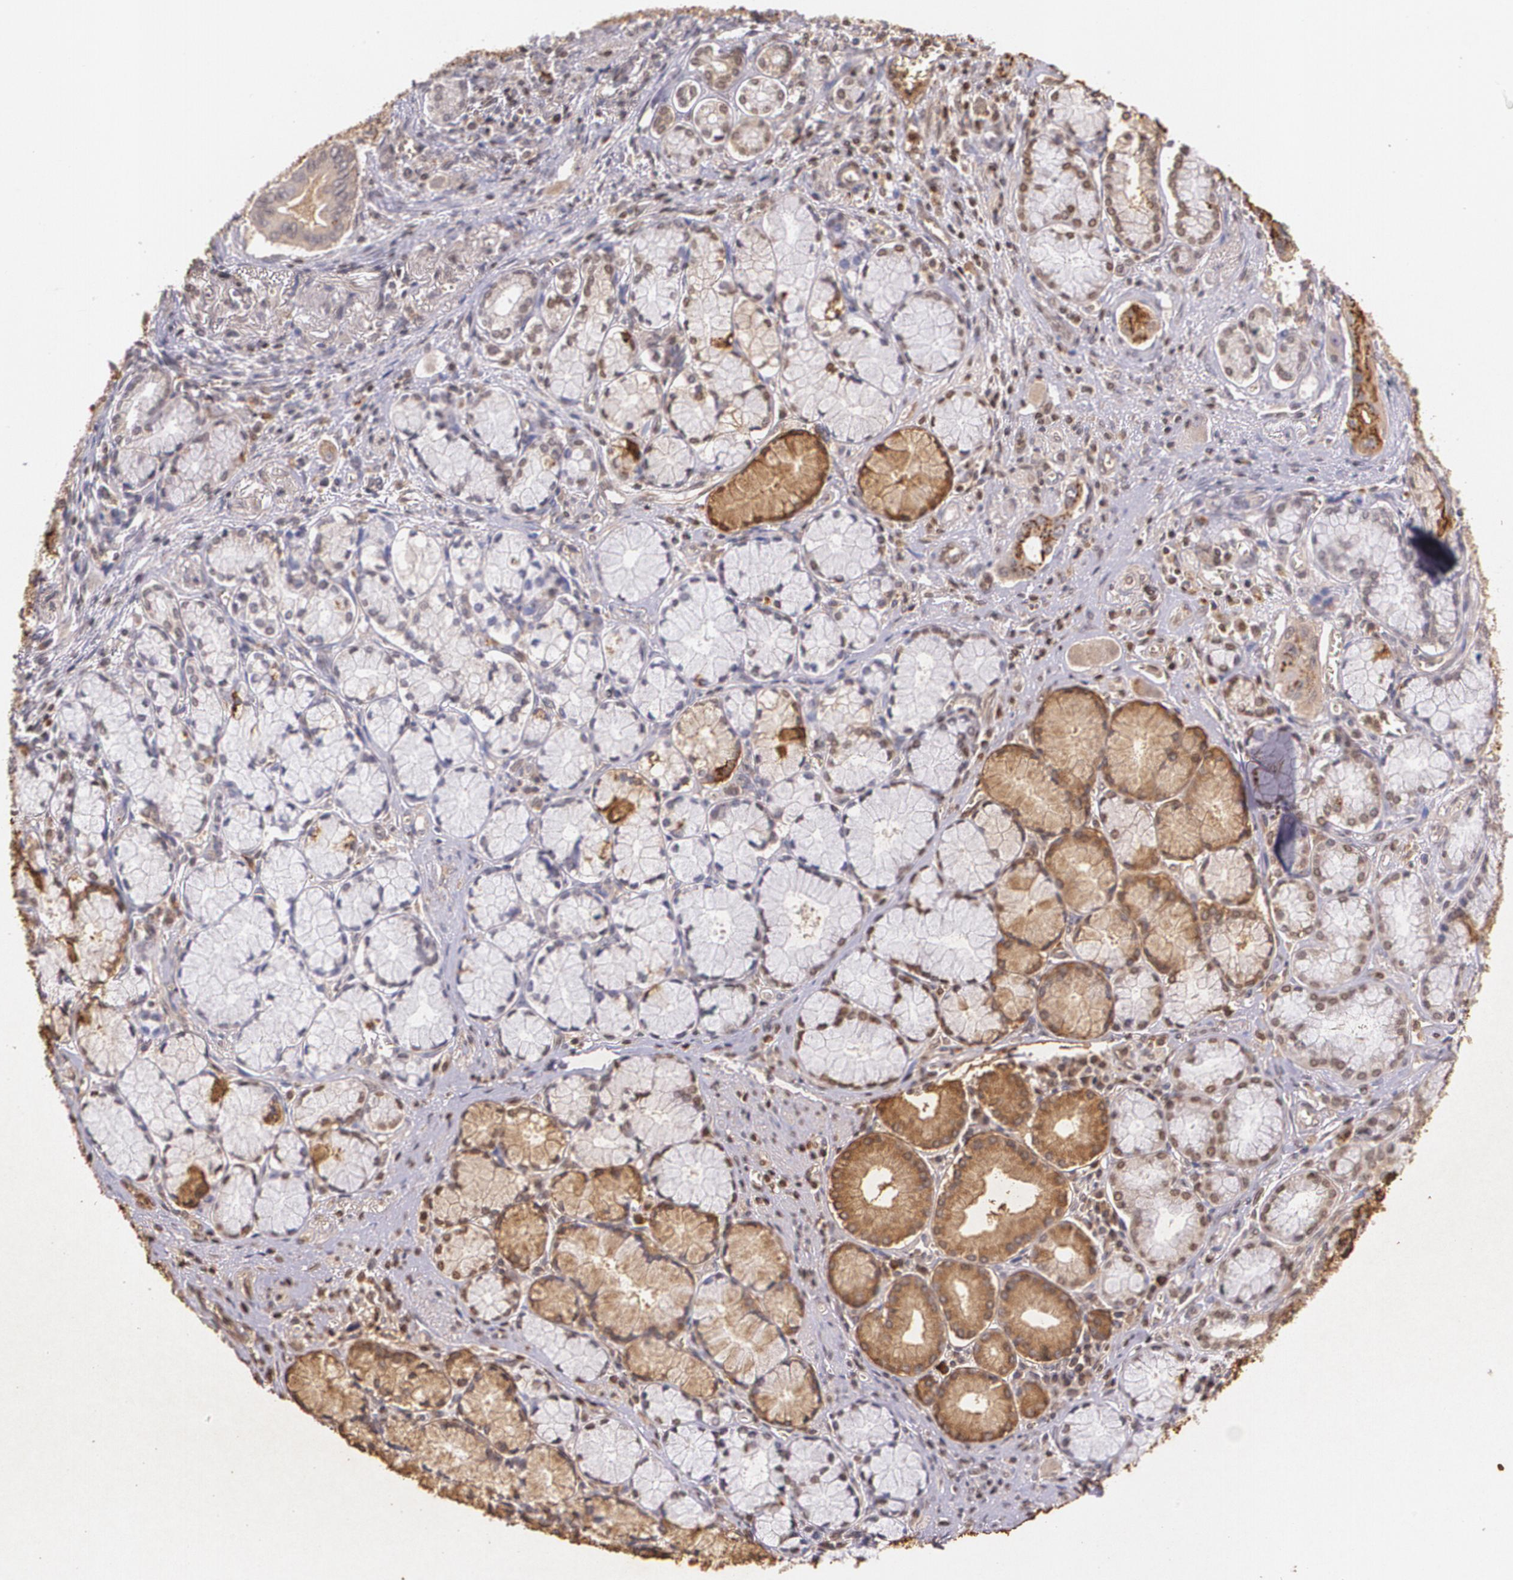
{"staining": {"intensity": "weak", "quantity": ">75%", "location": "cytoplasmic/membranous"}, "tissue": "pancreatic cancer", "cell_type": "Tumor cells", "image_type": "cancer", "snomed": [{"axis": "morphology", "description": "Adenocarcinoma, NOS"}, {"axis": "topography", "description": "Pancreas"}], "caption": "Immunohistochemistry (IHC) of adenocarcinoma (pancreatic) demonstrates low levels of weak cytoplasmic/membranous staining in approximately >75% of tumor cells.", "gene": "TM4SF1", "patient": {"sex": "male", "age": 77}}